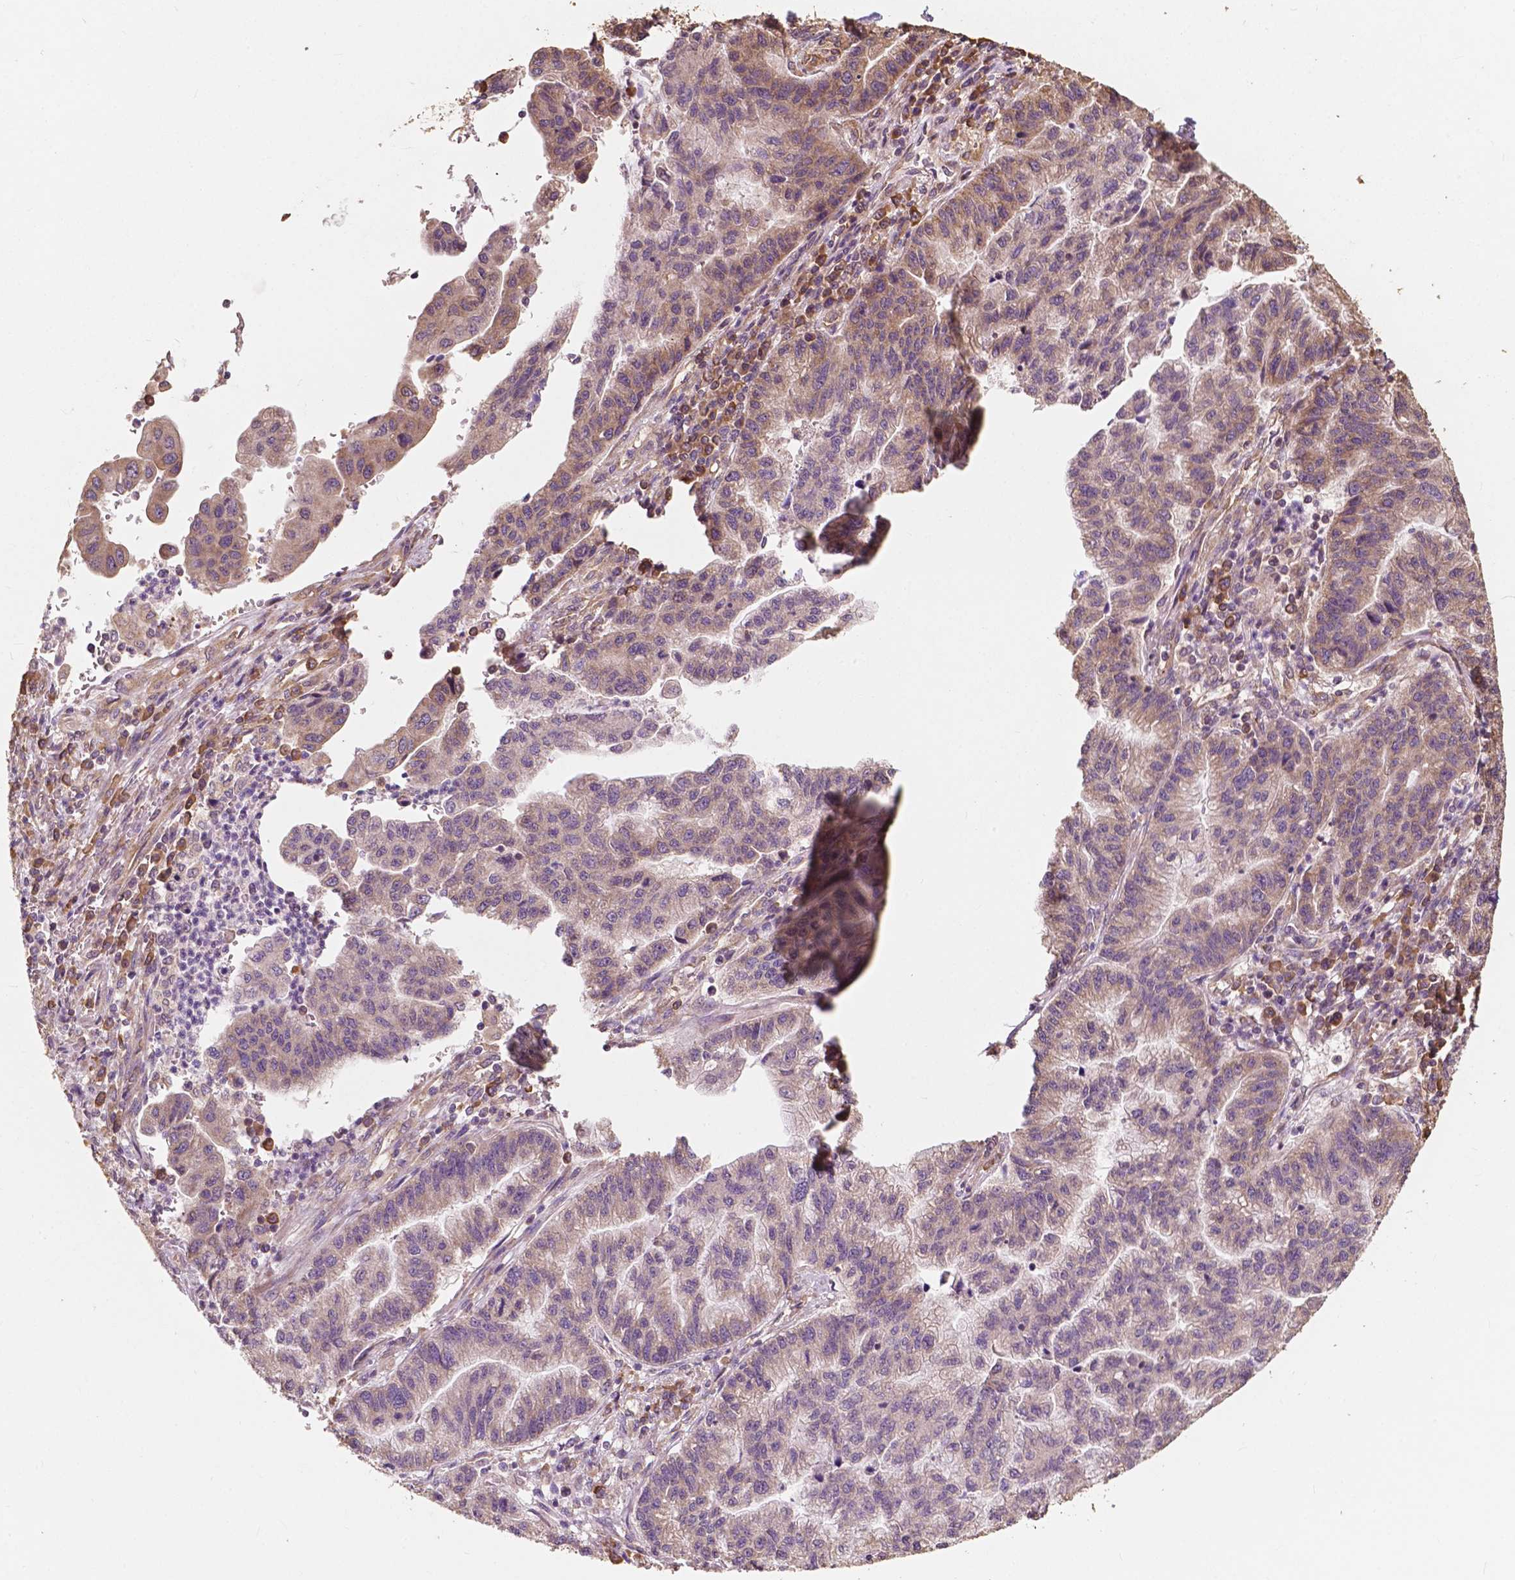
{"staining": {"intensity": "weak", "quantity": "<25%", "location": "cytoplasmic/membranous"}, "tissue": "stomach cancer", "cell_type": "Tumor cells", "image_type": "cancer", "snomed": [{"axis": "morphology", "description": "Adenocarcinoma, NOS"}, {"axis": "topography", "description": "Stomach"}], "caption": "High magnification brightfield microscopy of adenocarcinoma (stomach) stained with DAB (3,3'-diaminobenzidine) (brown) and counterstained with hematoxylin (blue): tumor cells show no significant staining.", "gene": "G3BP1", "patient": {"sex": "male", "age": 83}}